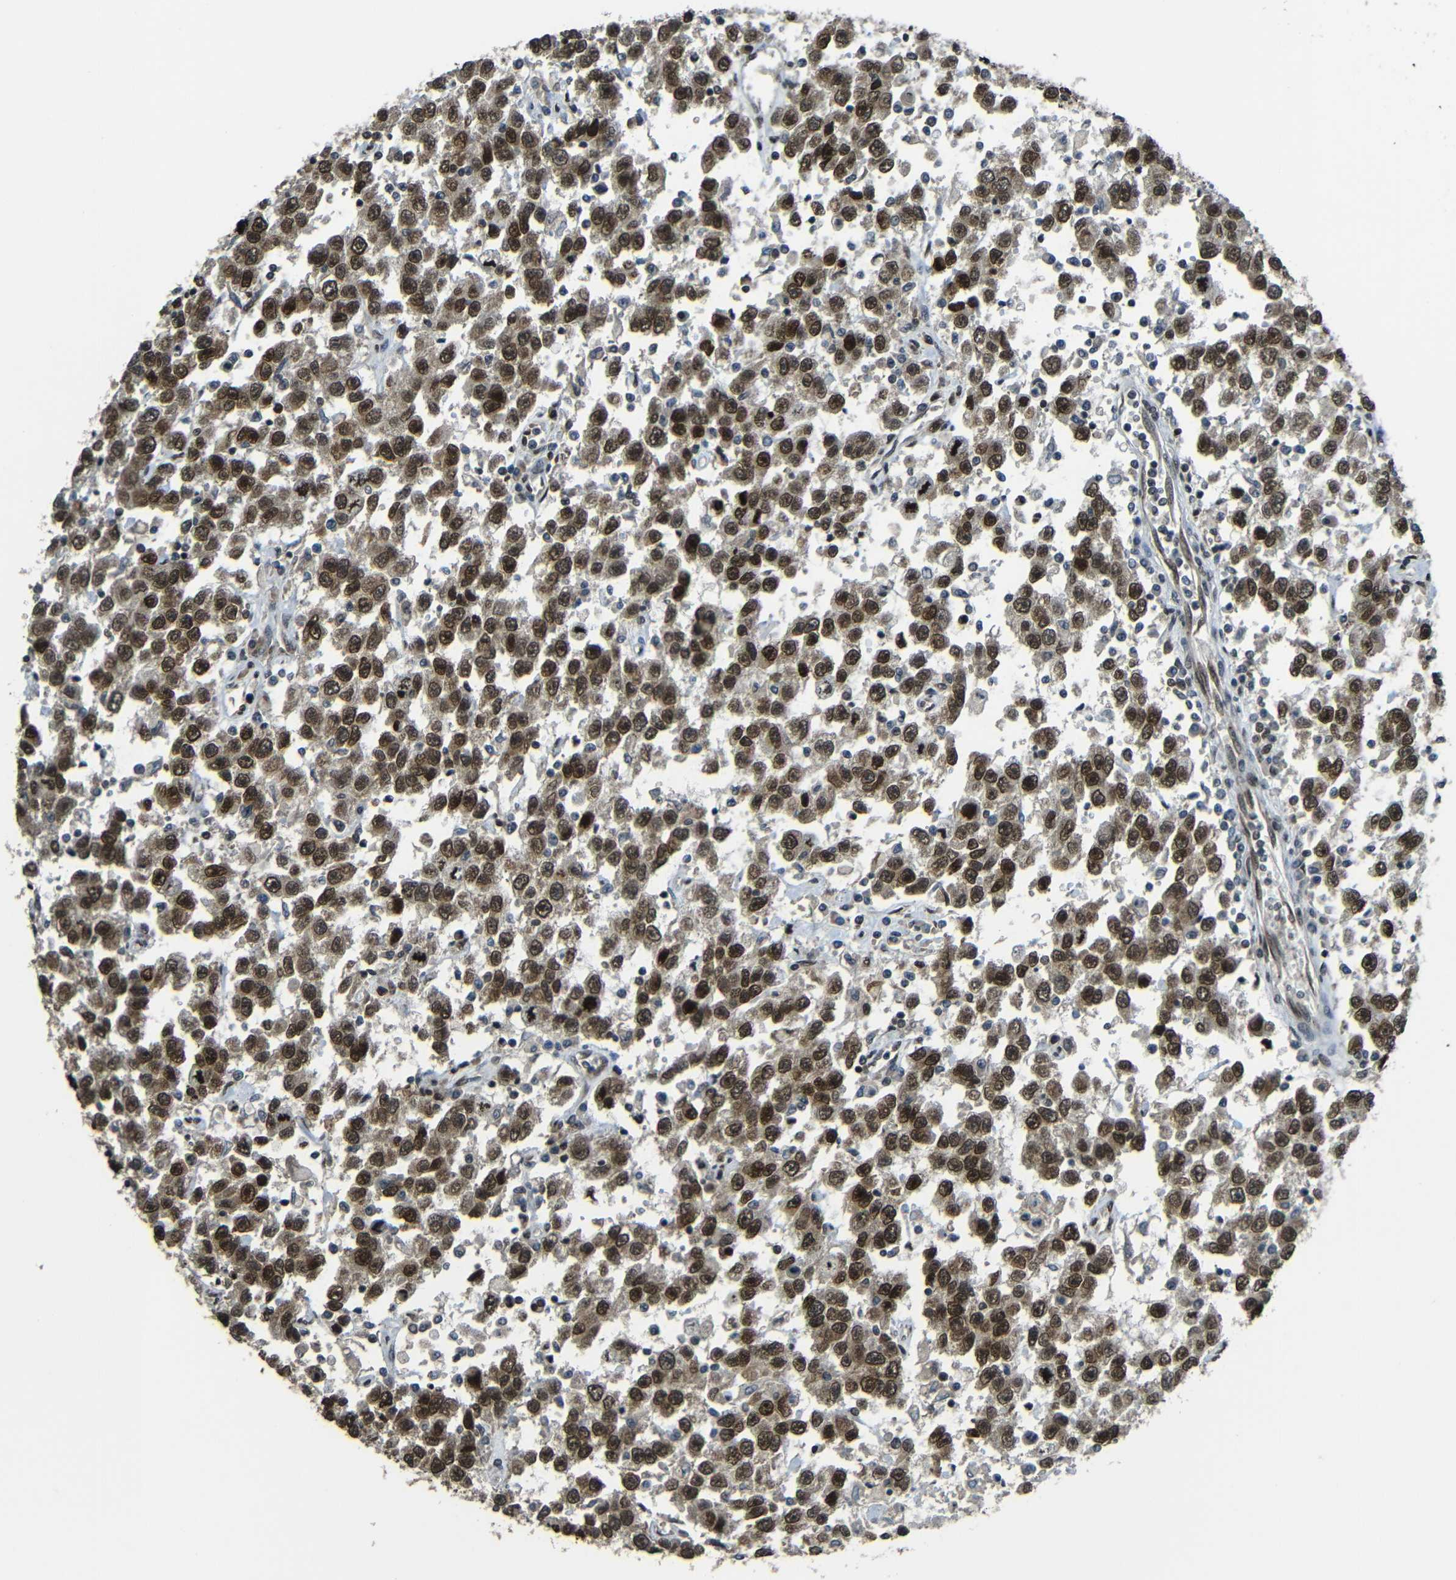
{"staining": {"intensity": "moderate", "quantity": ">75%", "location": "cytoplasmic/membranous,nuclear"}, "tissue": "testis cancer", "cell_type": "Tumor cells", "image_type": "cancer", "snomed": [{"axis": "morphology", "description": "Seminoma, NOS"}, {"axis": "topography", "description": "Testis"}], "caption": "Testis seminoma tissue displays moderate cytoplasmic/membranous and nuclear positivity in about >75% of tumor cells", "gene": "PSIP1", "patient": {"sex": "male", "age": 41}}